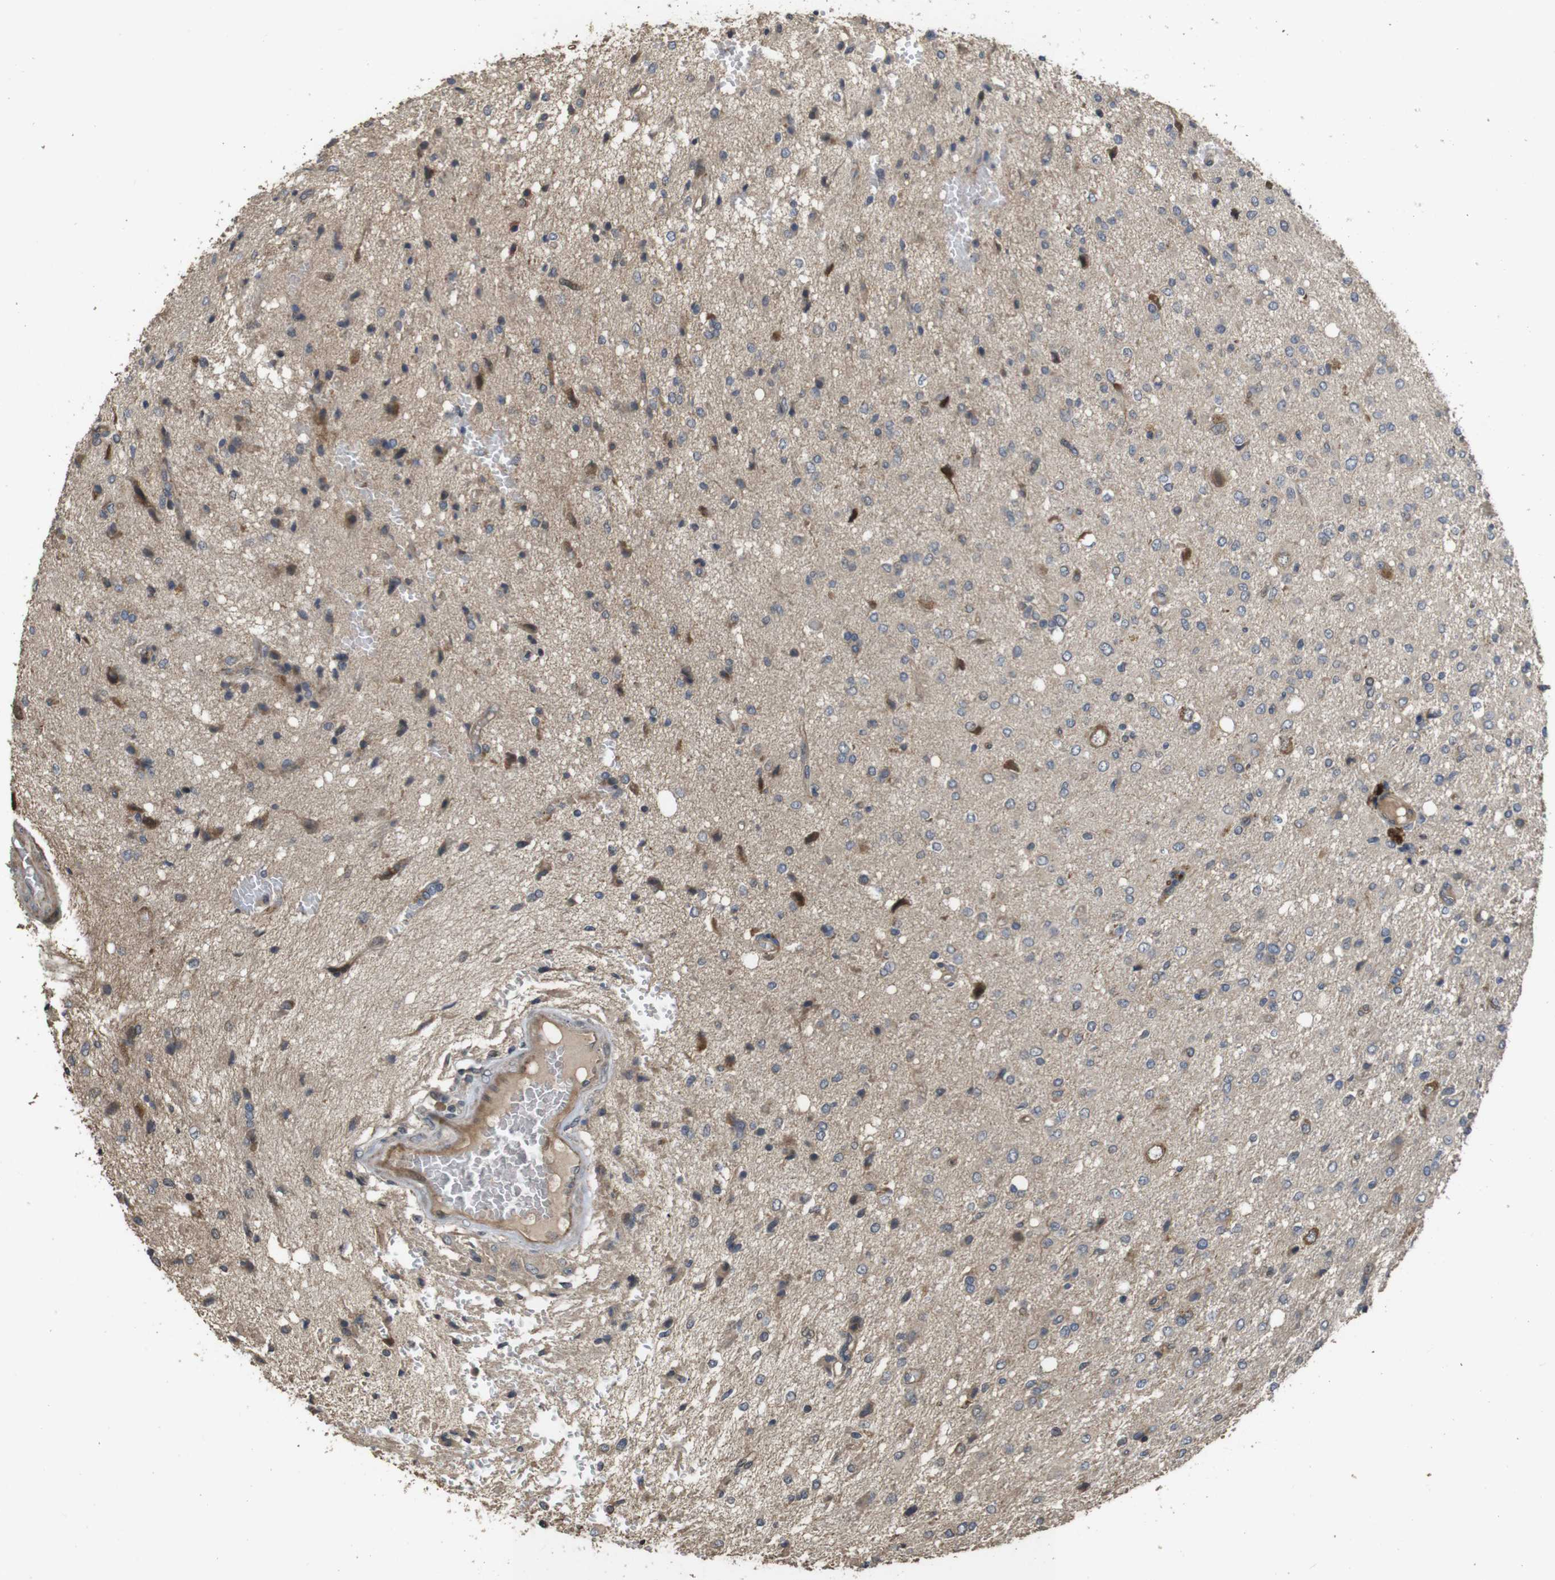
{"staining": {"intensity": "moderate", "quantity": "<25%", "location": "cytoplasmic/membranous,nuclear"}, "tissue": "glioma", "cell_type": "Tumor cells", "image_type": "cancer", "snomed": [{"axis": "morphology", "description": "Glioma, malignant, High grade"}, {"axis": "topography", "description": "Brain"}], "caption": "Immunohistochemistry (IHC) of human glioma shows low levels of moderate cytoplasmic/membranous and nuclear staining in approximately <25% of tumor cells.", "gene": "PCDHB10", "patient": {"sex": "female", "age": 59}}